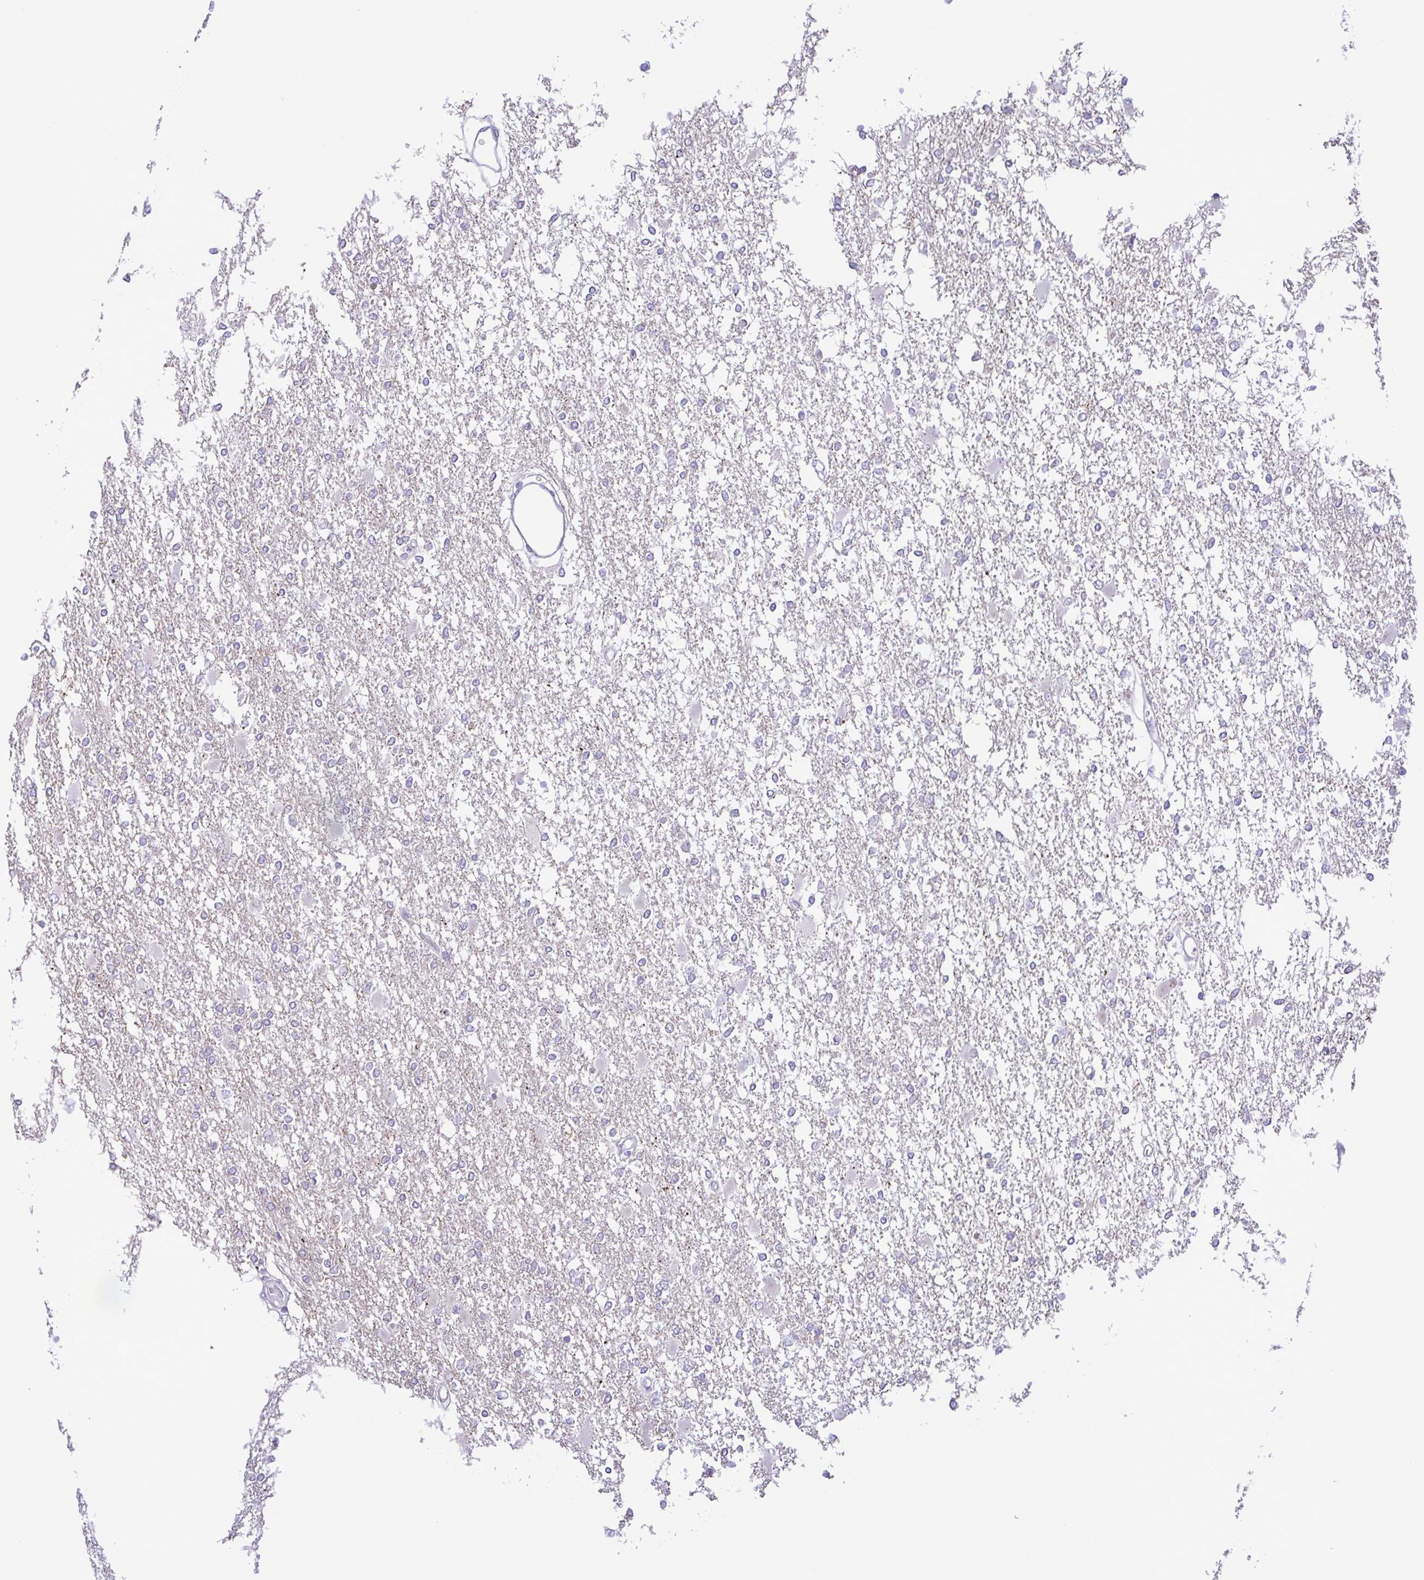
{"staining": {"intensity": "negative", "quantity": "none", "location": "none"}, "tissue": "glioma", "cell_type": "Tumor cells", "image_type": "cancer", "snomed": [{"axis": "morphology", "description": "Glioma, malignant, High grade"}, {"axis": "topography", "description": "Cerebral cortex"}], "caption": "The photomicrograph demonstrates no significant expression in tumor cells of glioma. Nuclei are stained in blue.", "gene": "FLT1", "patient": {"sex": "male", "age": 79}}